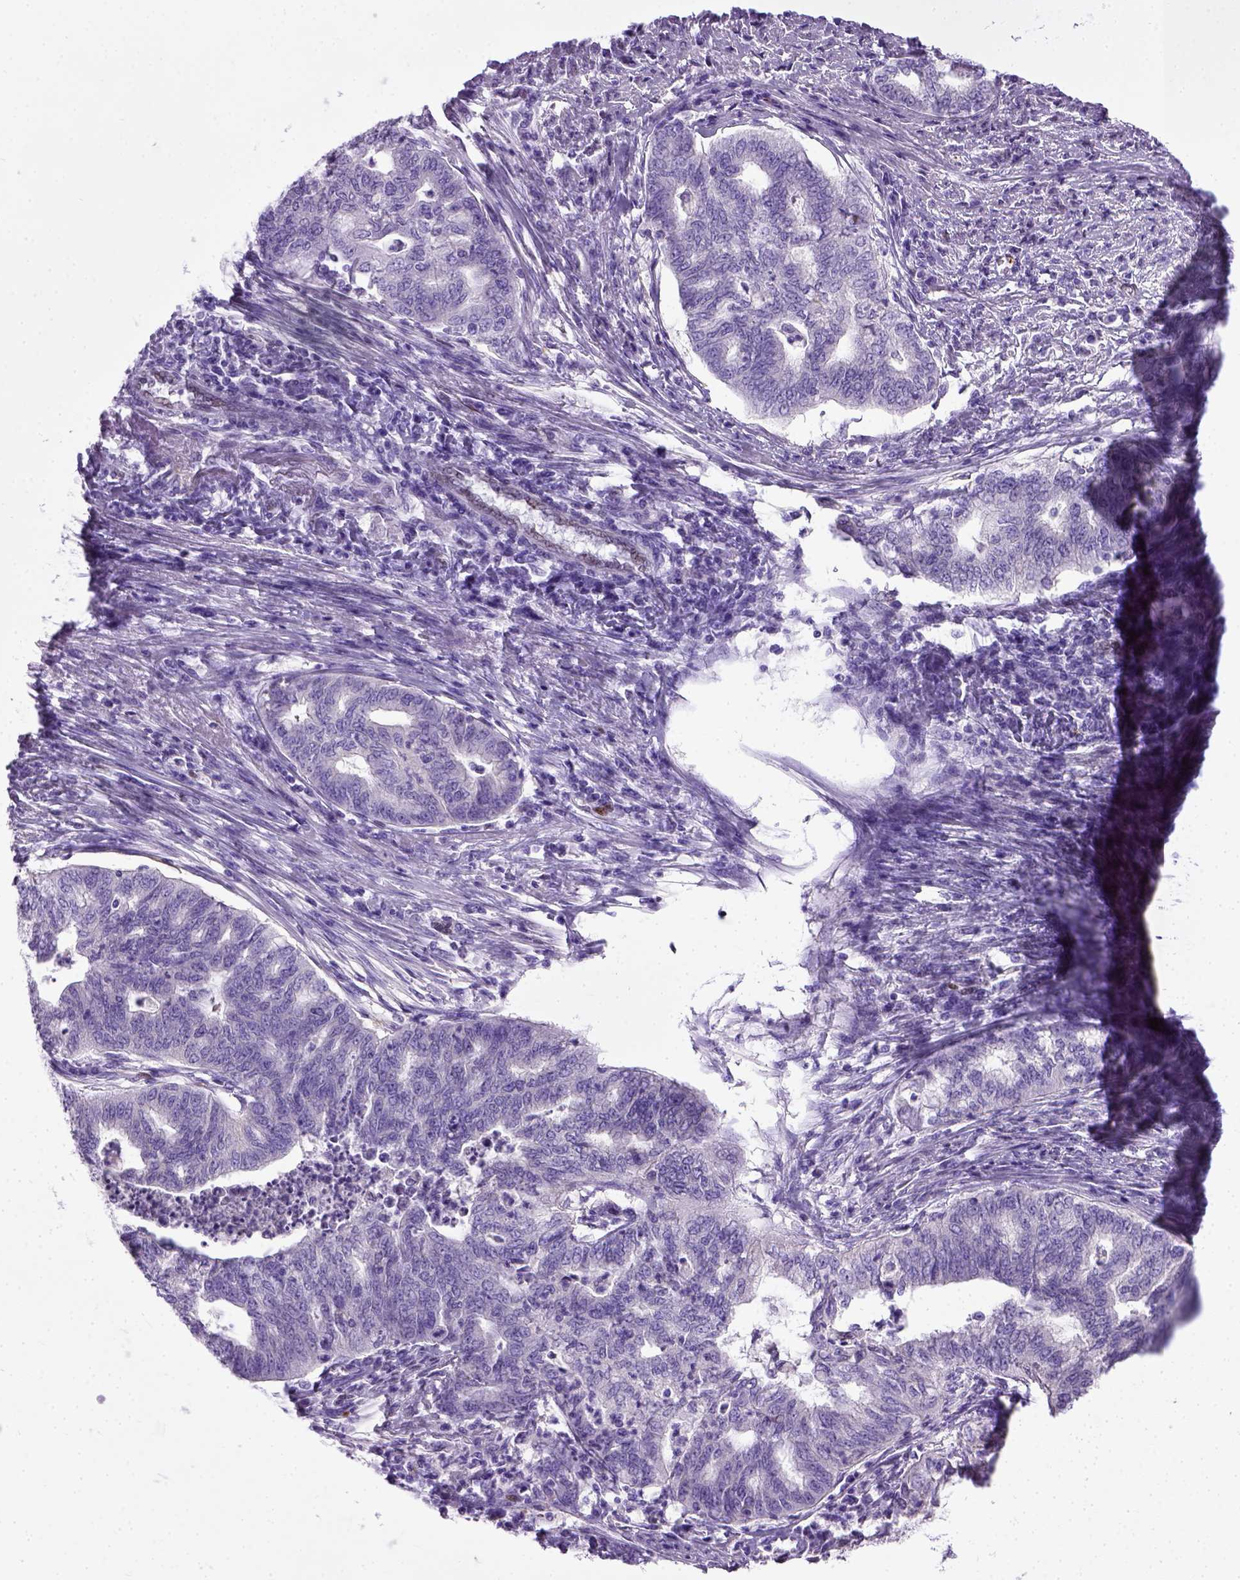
{"staining": {"intensity": "negative", "quantity": "none", "location": "none"}, "tissue": "endometrial cancer", "cell_type": "Tumor cells", "image_type": "cancer", "snomed": [{"axis": "morphology", "description": "Adenocarcinoma, NOS"}, {"axis": "topography", "description": "Endometrium"}], "caption": "IHC of human adenocarcinoma (endometrial) displays no expression in tumor cells.", "gene": "ADAMTS8", "patient": {"sex": "female", "age": 79}}